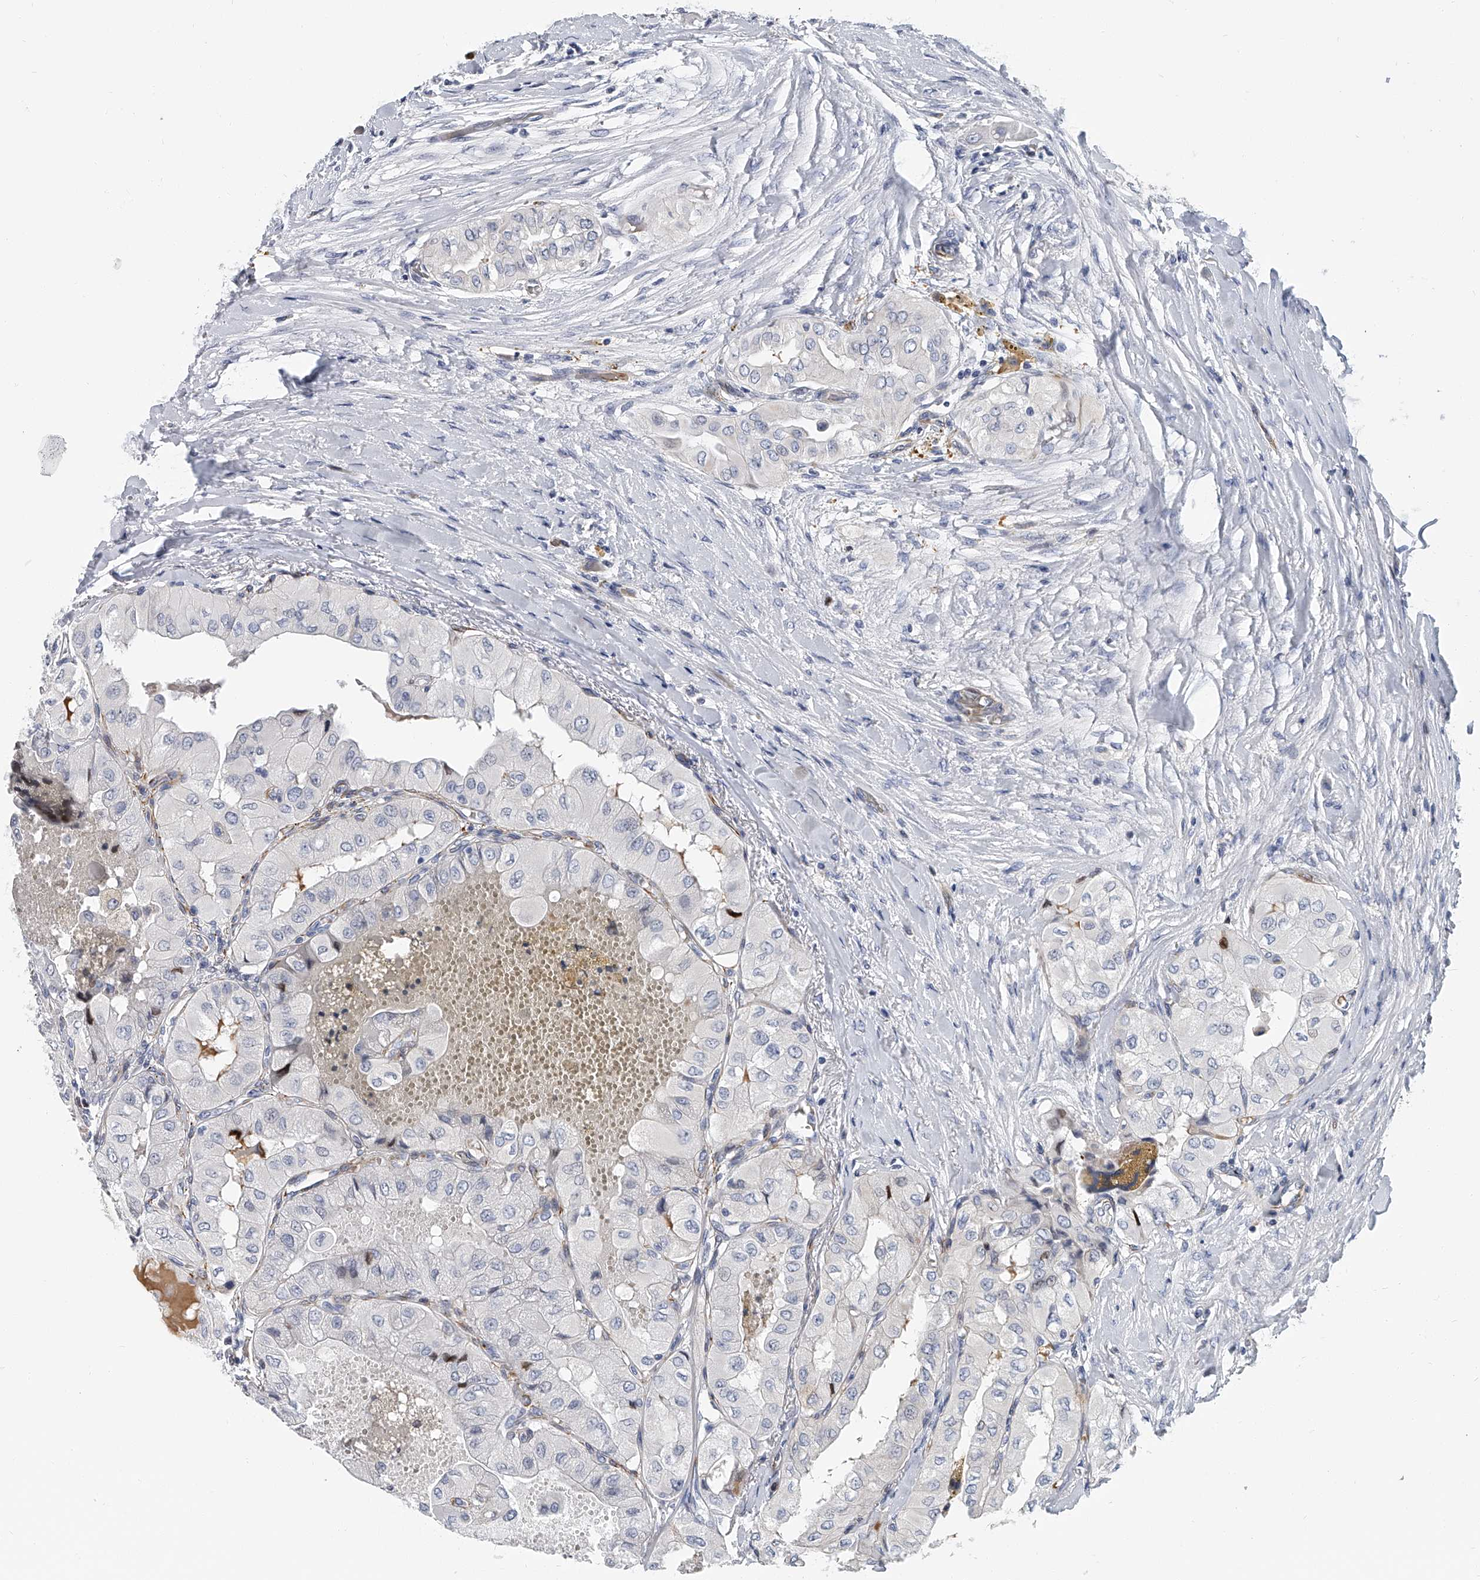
{"staining": {"intensity": "weak", "quantity": "<25%", "location": "cytoplasmic/membranous"}, "tissue": "thyroid cancer", "cell_type": "Tumor cells", "image_type": "cancer", "snomed": [{"axis": "morphology", "description": "Papillary adenocarcinoma, NOS"}, {"axis": "topography", "description": "Thyroid gland"}], "caption": "Immunohistochemistry (IHC) micrograph of neoplastic tissue: human papillary adenocarcinoma (thyroid) stained with DAB (3,3'-diaminobenzidine) demonstrates no significant protein expression in tumor cells.", "gene": "KIRREL1", "patient": {"sex": "female", "age": 59}}